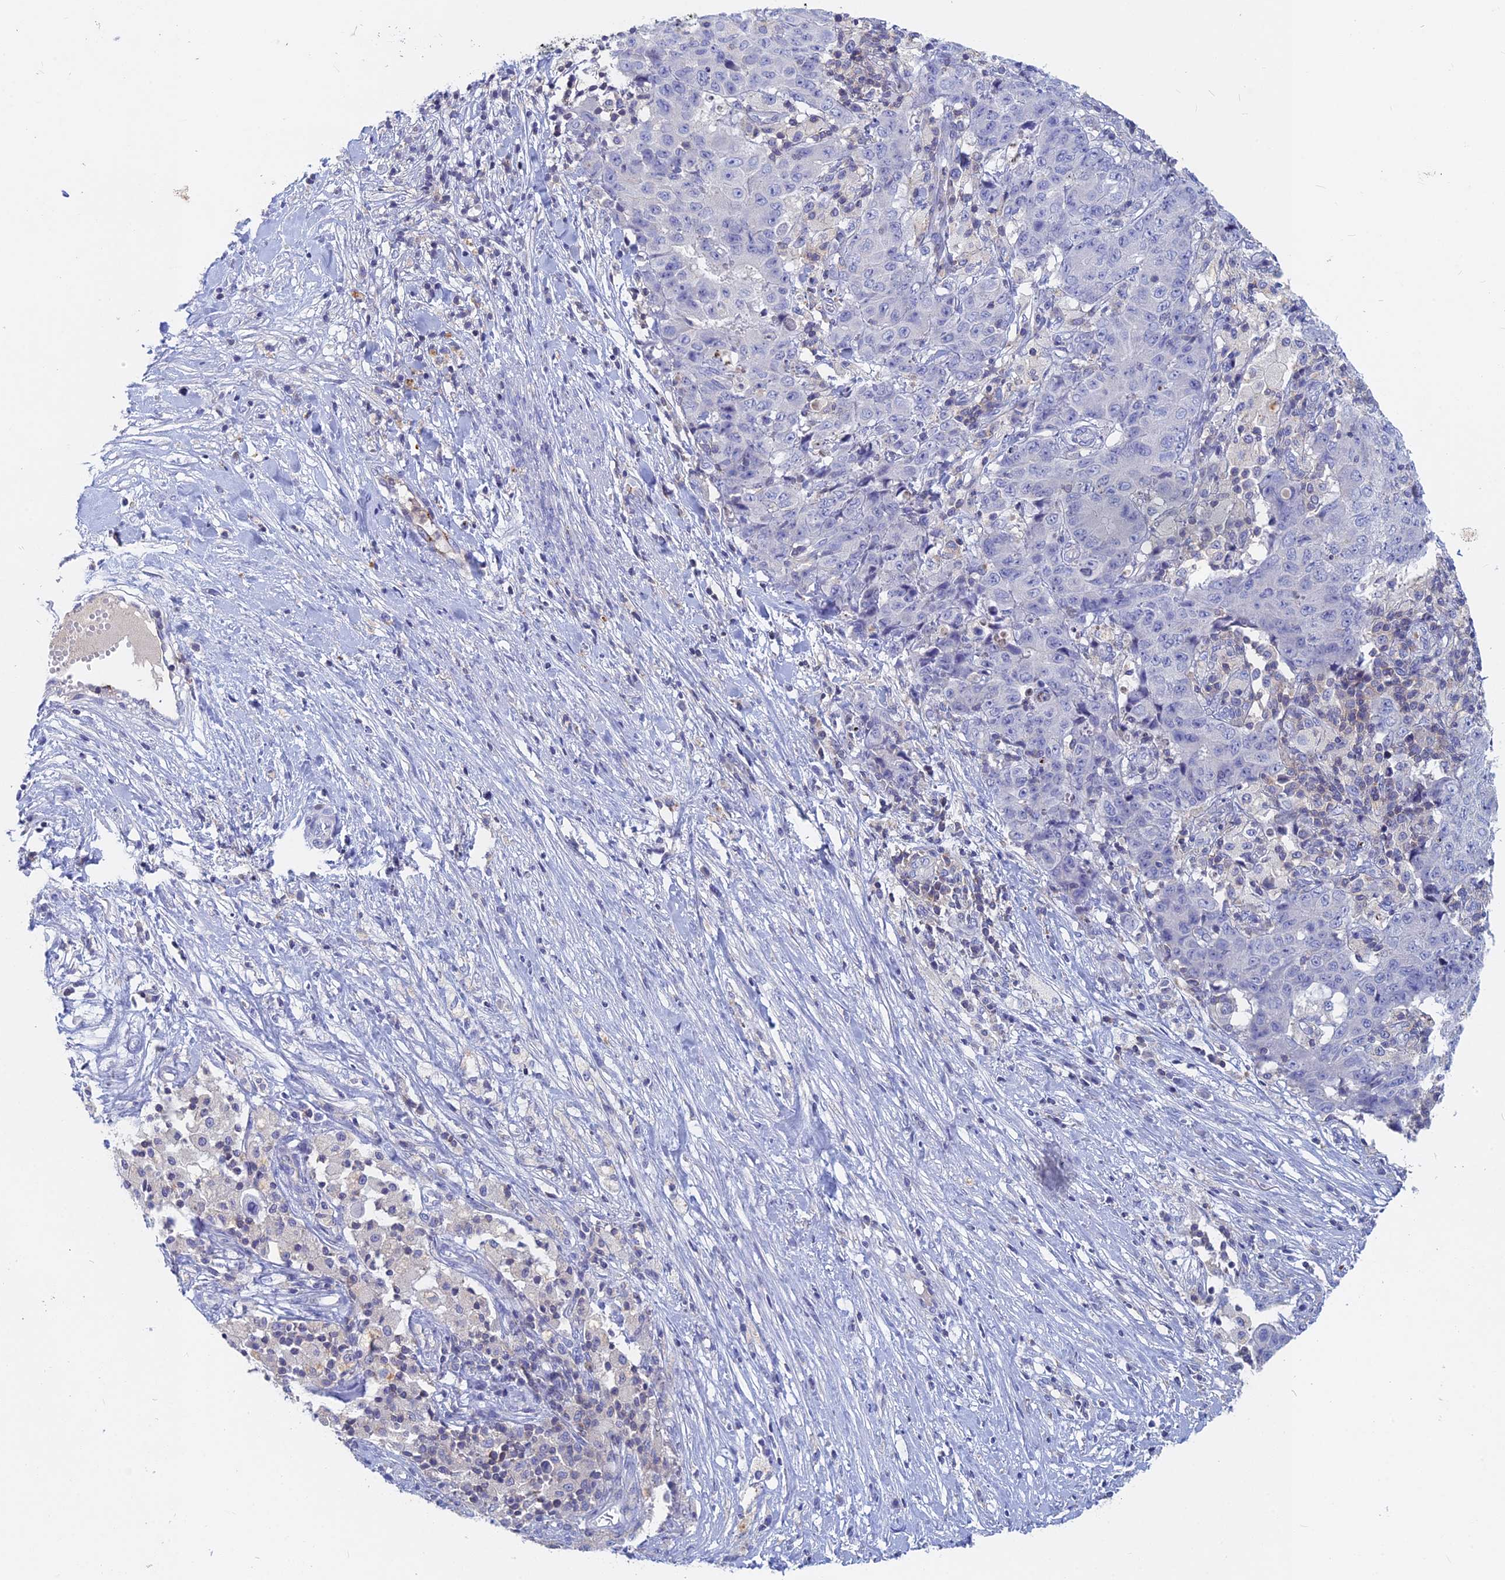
{"staining": {"intensity": "negative", "quantity": "none", "location": "none"}, "tissue": "ovarian cancer", "cell_type": "Tumor cells", "image_type": "cancer", "snomed": [{"axis": "morphology", "description": "Carcinoma, endometroid"}, {"axis": "topography", "description": "Ovary"}], "caption": "This is an immunohistochemistry (IHC) photomicrograph of human ovarian cancer. There is no positivity in tumor cells.", "gene": "ACP7", "patient": {"sex": "female", "age": 42}}